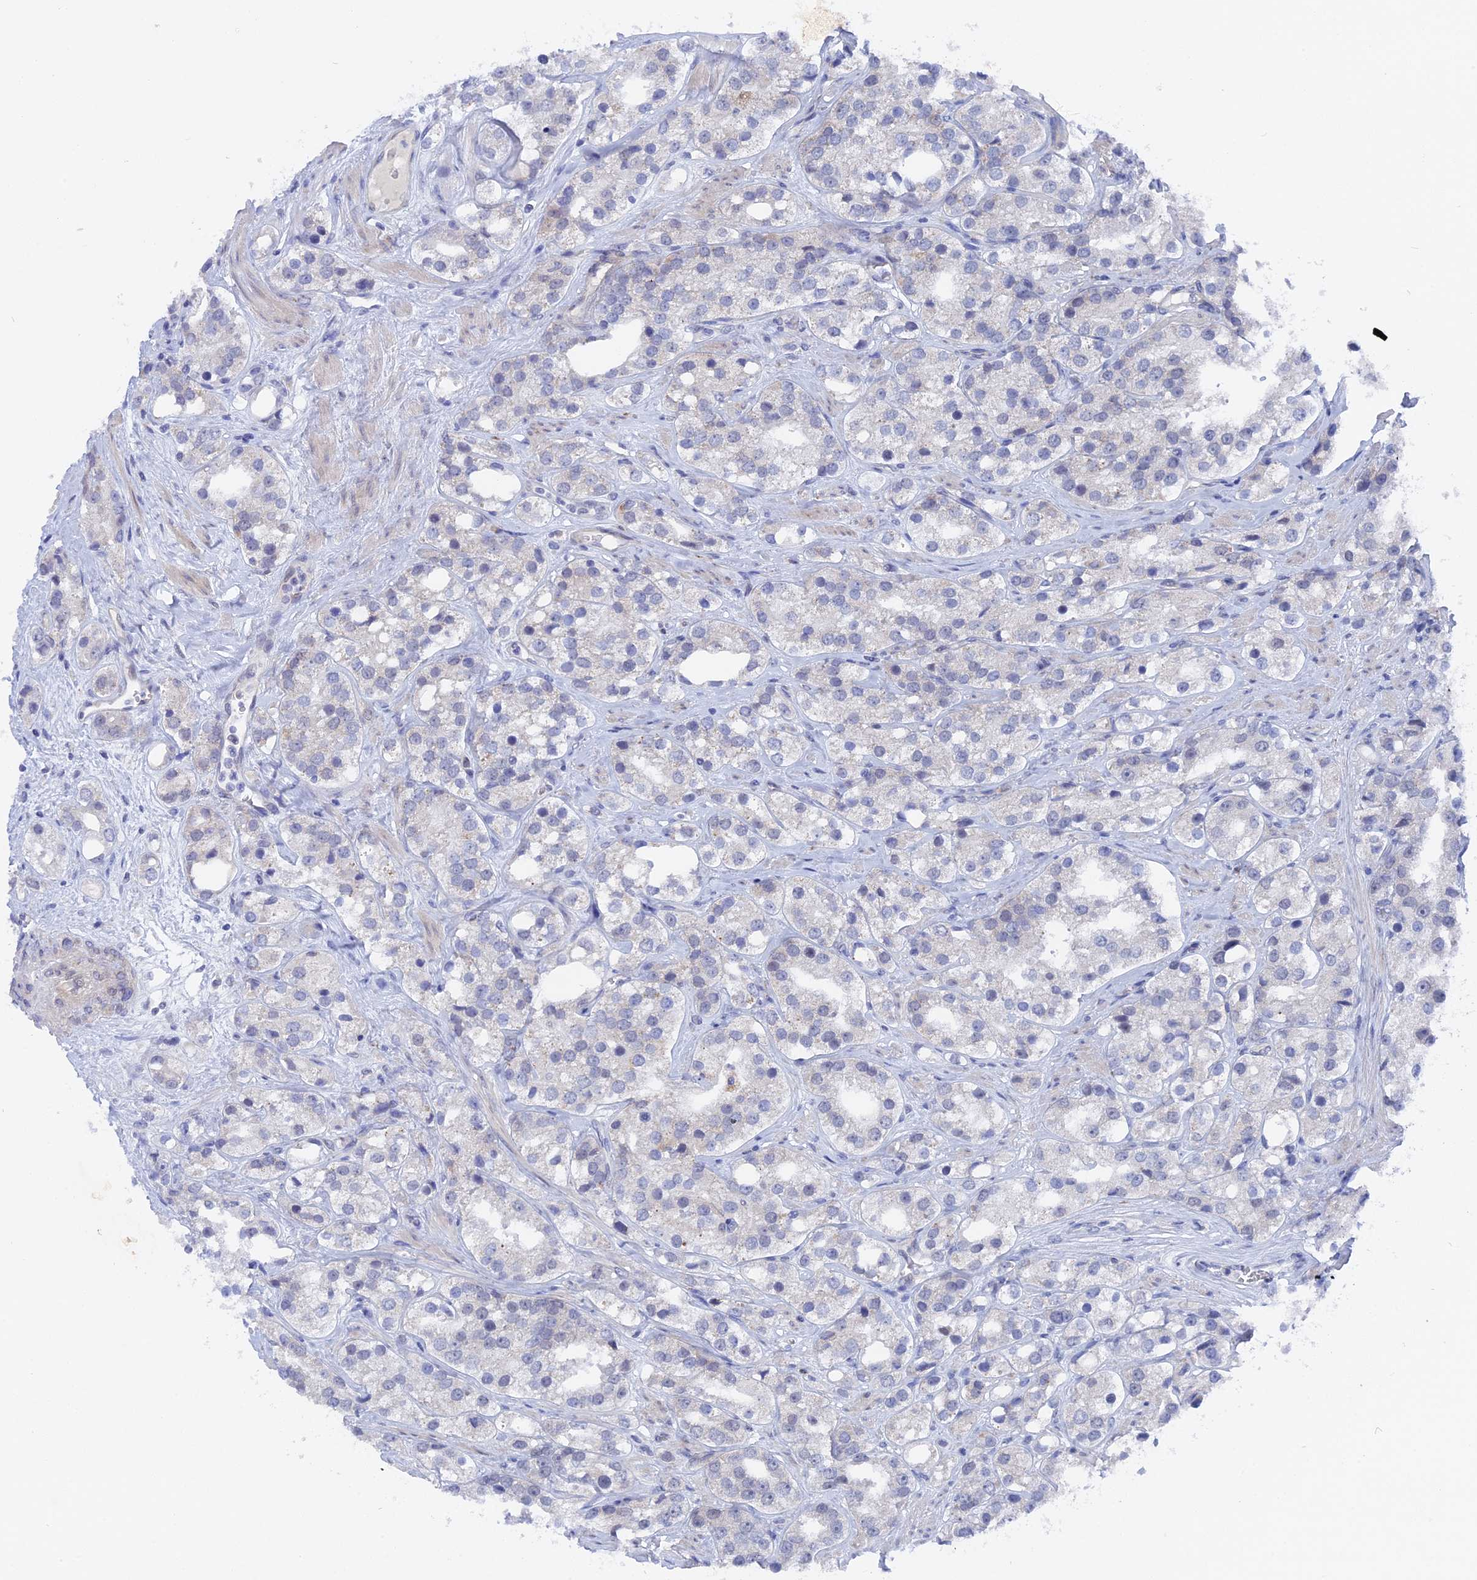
{"staining": {"intensity": "negative", "quantity": "none", "location": "none"}, "tissue": "prostate cancer", "cell_type": "Tumor cells", "image_type": "cancer", "snomed": [{"axis": "morphology", "description": "Adenocarcinoma, NOS"}, {"axis": "topography", "description": "Prostate"}], "caption": "An immunohistochemistry micrograph of prostate cancer is shown. There is no staining in tumor cells of prostate cancer.", "gene": "DACT3", "patient": {"sex": "male", "age": 79}}